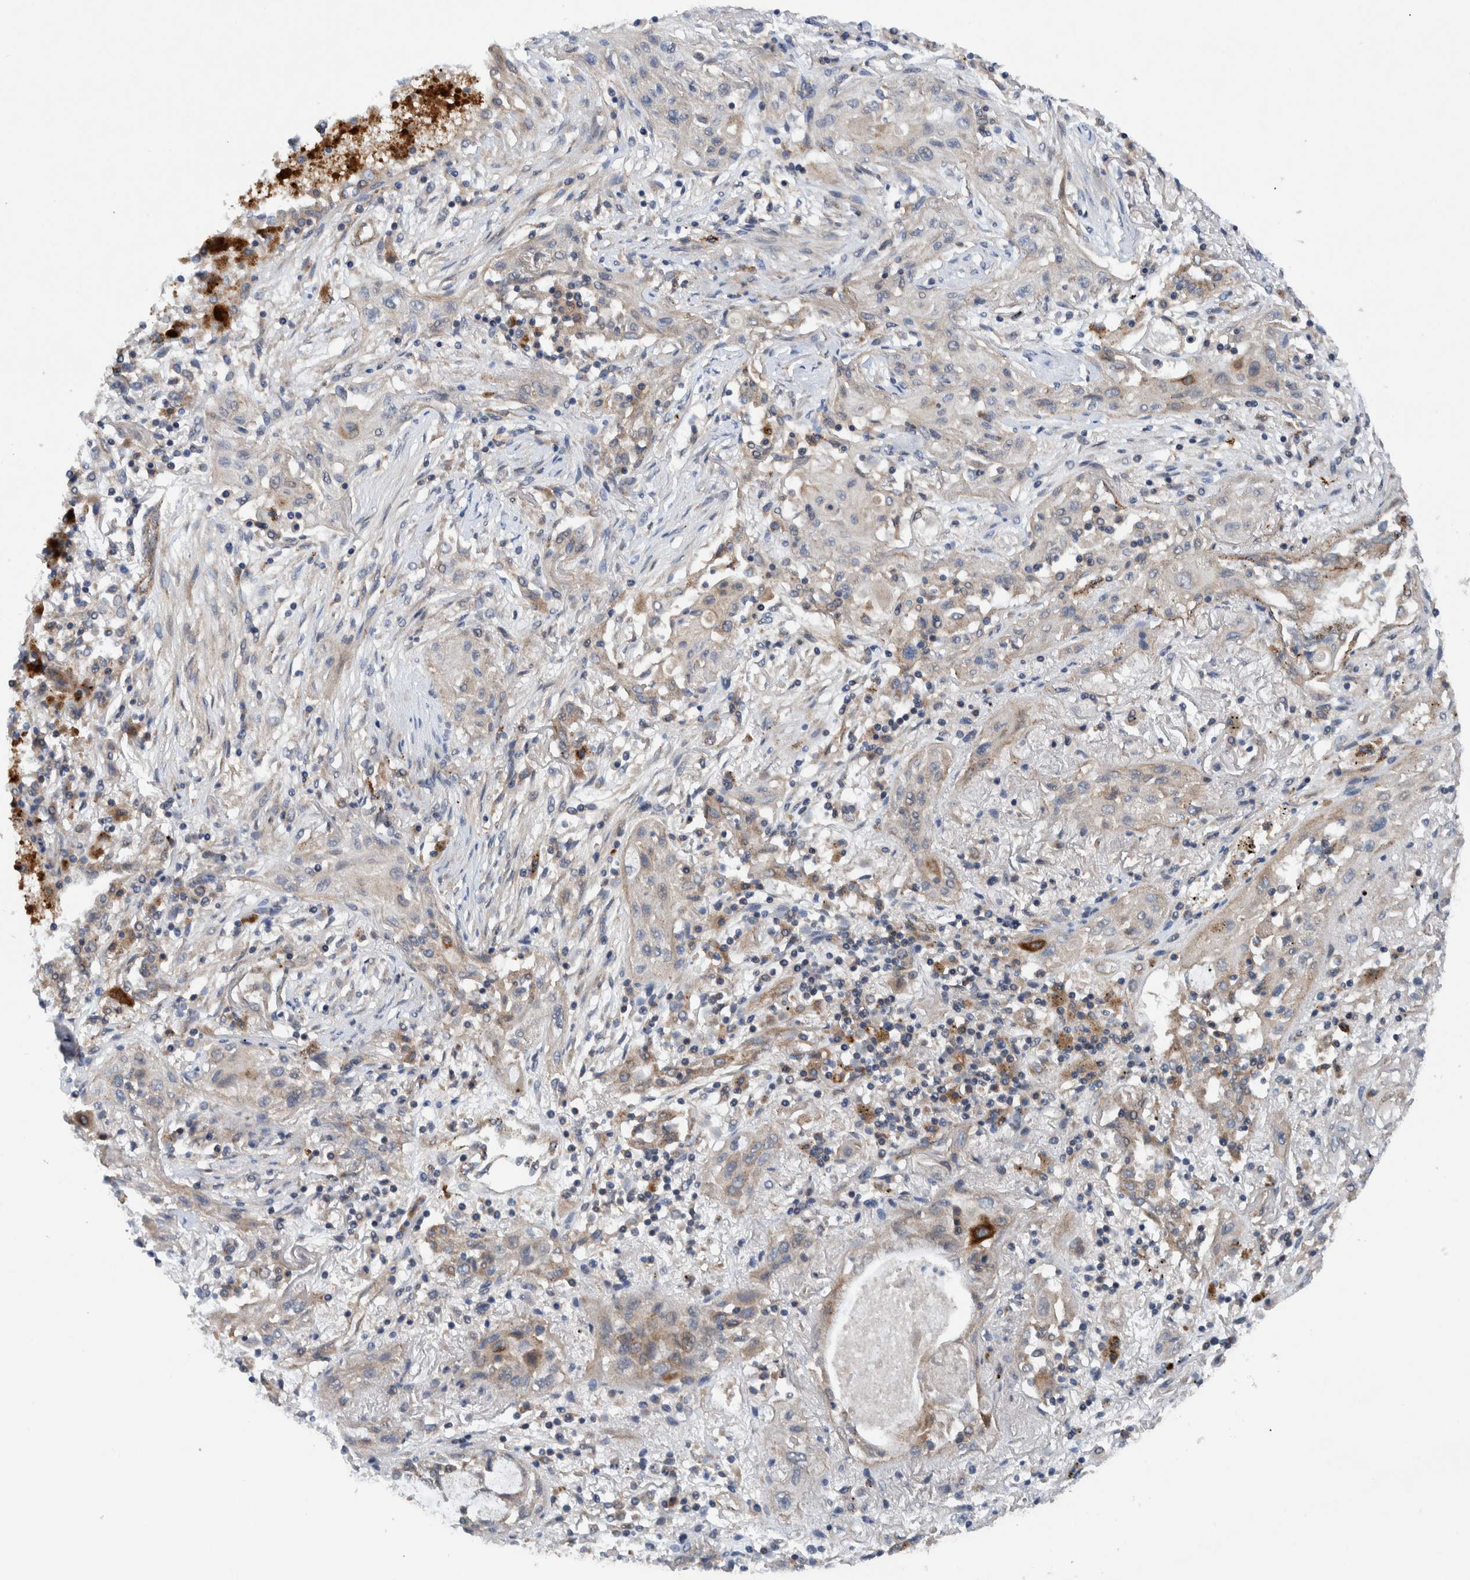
{"staining": {"intensity": "weak", "quantity": "<25%", "location": "cytoplasmic/membranous"}, "tissue": "lung cancer", "cell_type": "Tumor cells", "image_type": "cancer", "snomed": [{"axis": "morphology", "description": "Squamous cell carcinoma, NOS"}, {"axis": "topography", "description": "Lung"}], "caption": "Human lung squamous cell carcinoma stained for a protein using immunohistochemistry (IHC) shows no expression in tumor cells.", "gene": "ITIH3", "patient": {"sex": "female", "age": 47}}